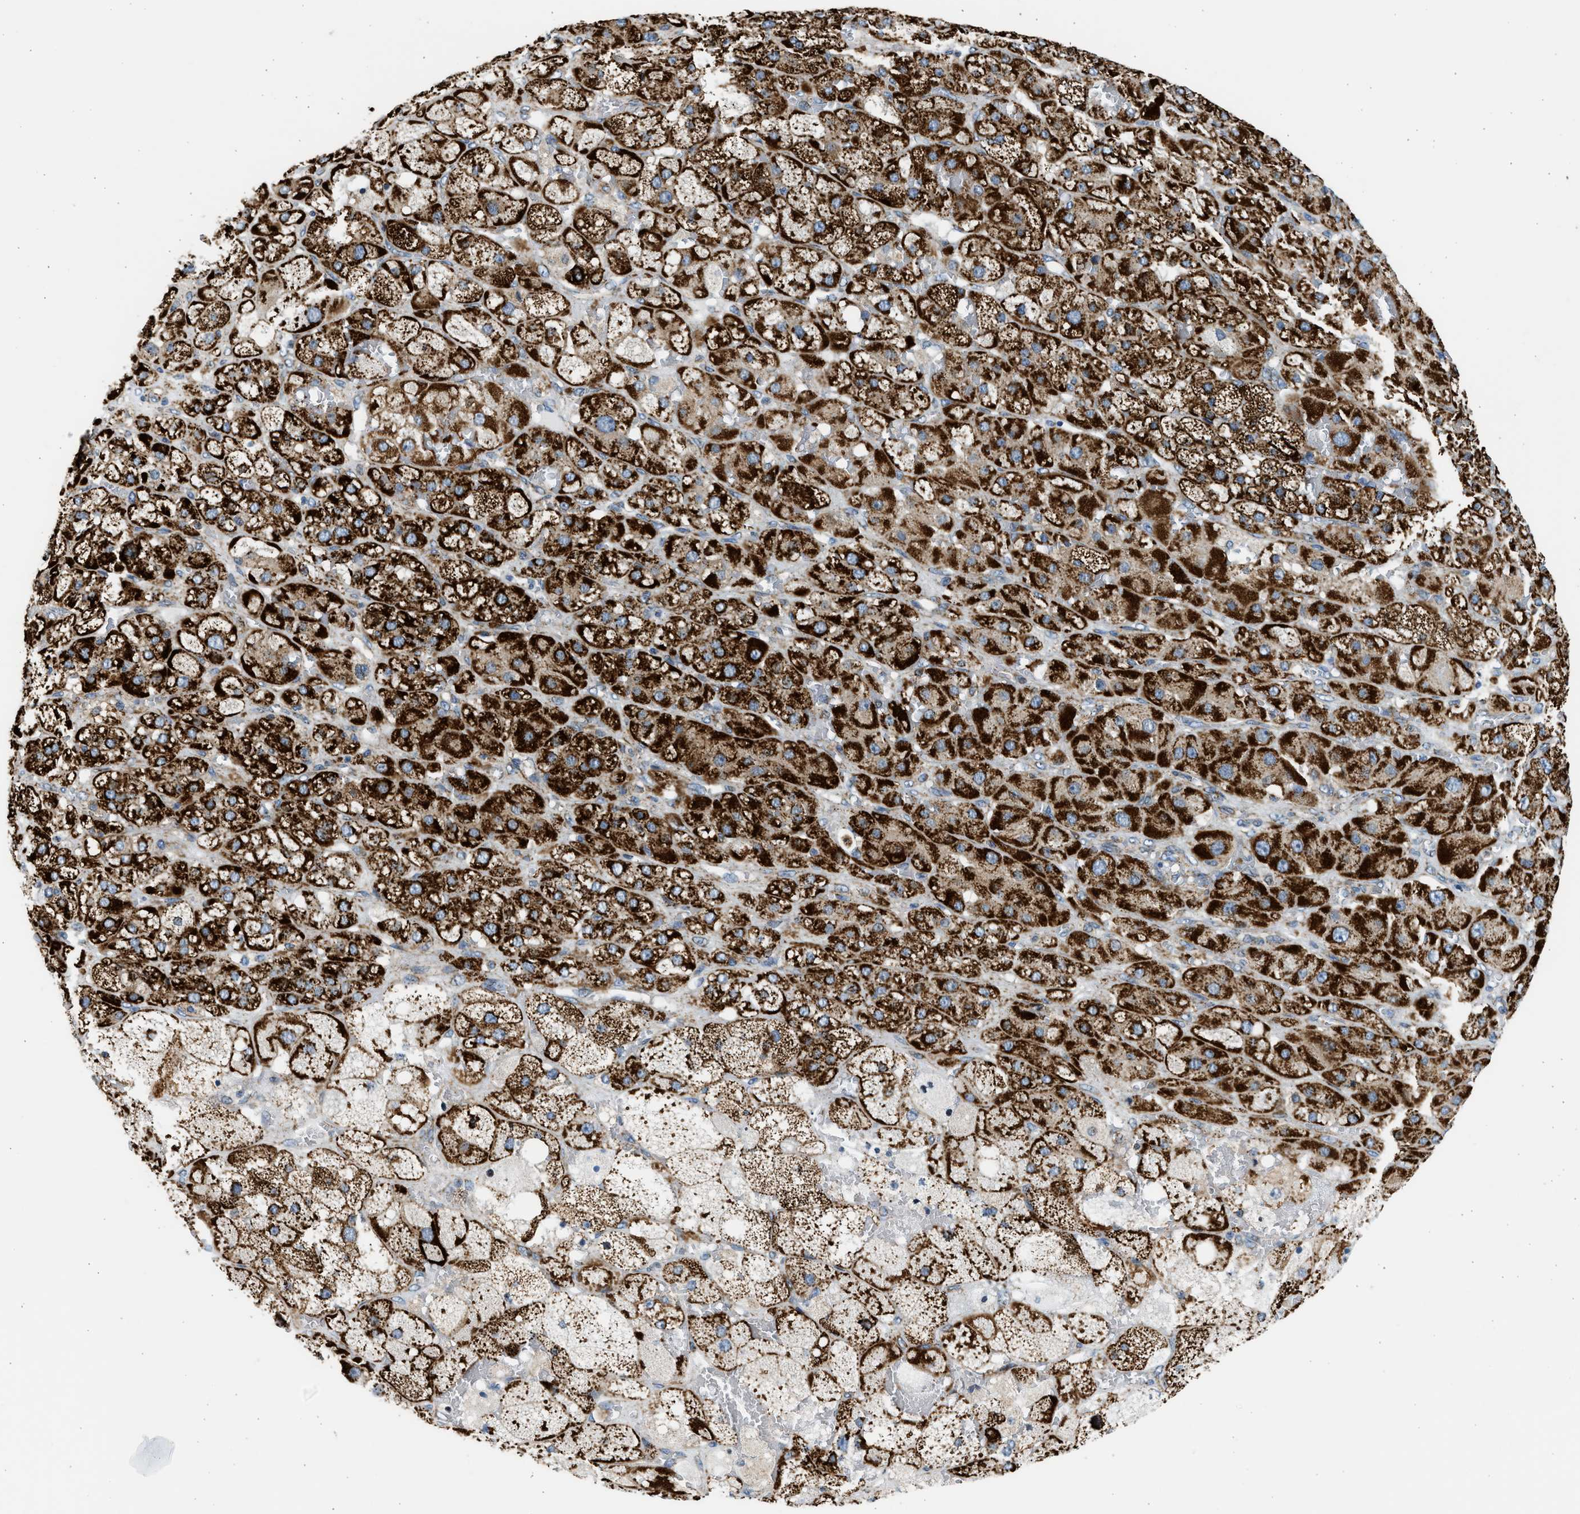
{"staining": {"intensity": "strong", "quantity": ">75%", "location": "cytoplasmic/membranous"}, "tissue": "adrenal gland", "cell_type": "Glandular cells", "image_type": "normal", "snomed": [{"axis": "morphology", "description": "Normal tissue, NOS"}, {"axis": "topography", "description": "Adrenal gland"}], "caption": "An image showing strong cytoplasmic/membranous staining in about >75% of glandular cells in normal adrenal gland, as visualized by brown immunohistochemical staining.", "gene": "KCNMB3", "patient": {"sex": "female", "age": 47}}